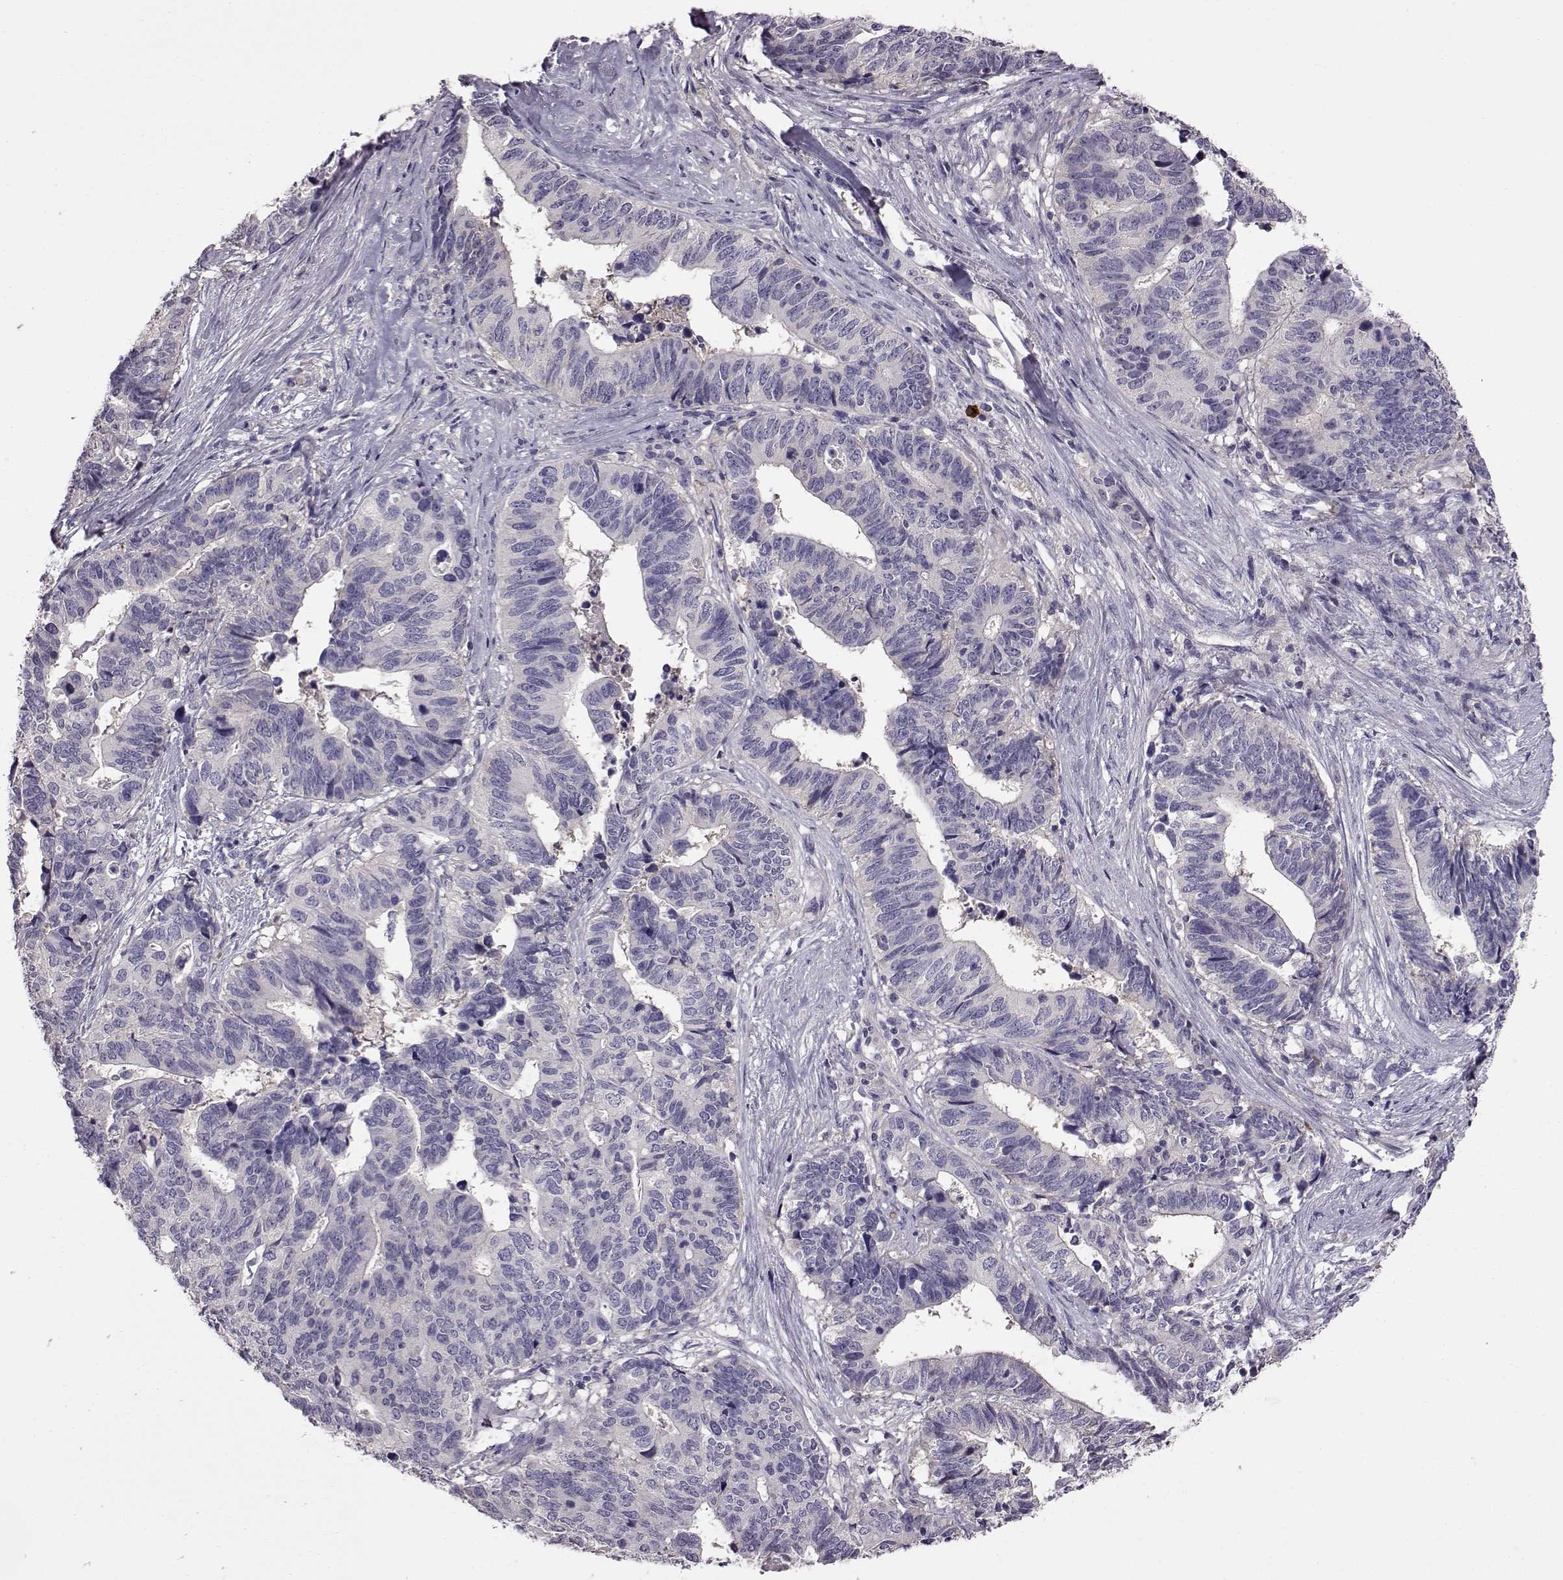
{"staining": {"intensity": "negative", "quantity": "none", "location": "none"}, "tissue": "stomach cancer", "cell_type": "Tumor cells", "image_type": "cancer", "snomed": [{"axis": "morphology", "description": "Adenocarcinoma, NOS"}, {"axis": "topography", "description": "Stomach, upper"}], "caption": "Tumor cells are negative for protein expression in human adenocarcinoma (stomach).", "gene": "ADGRG2", "patient": {"sex": "female", "age": 67}}